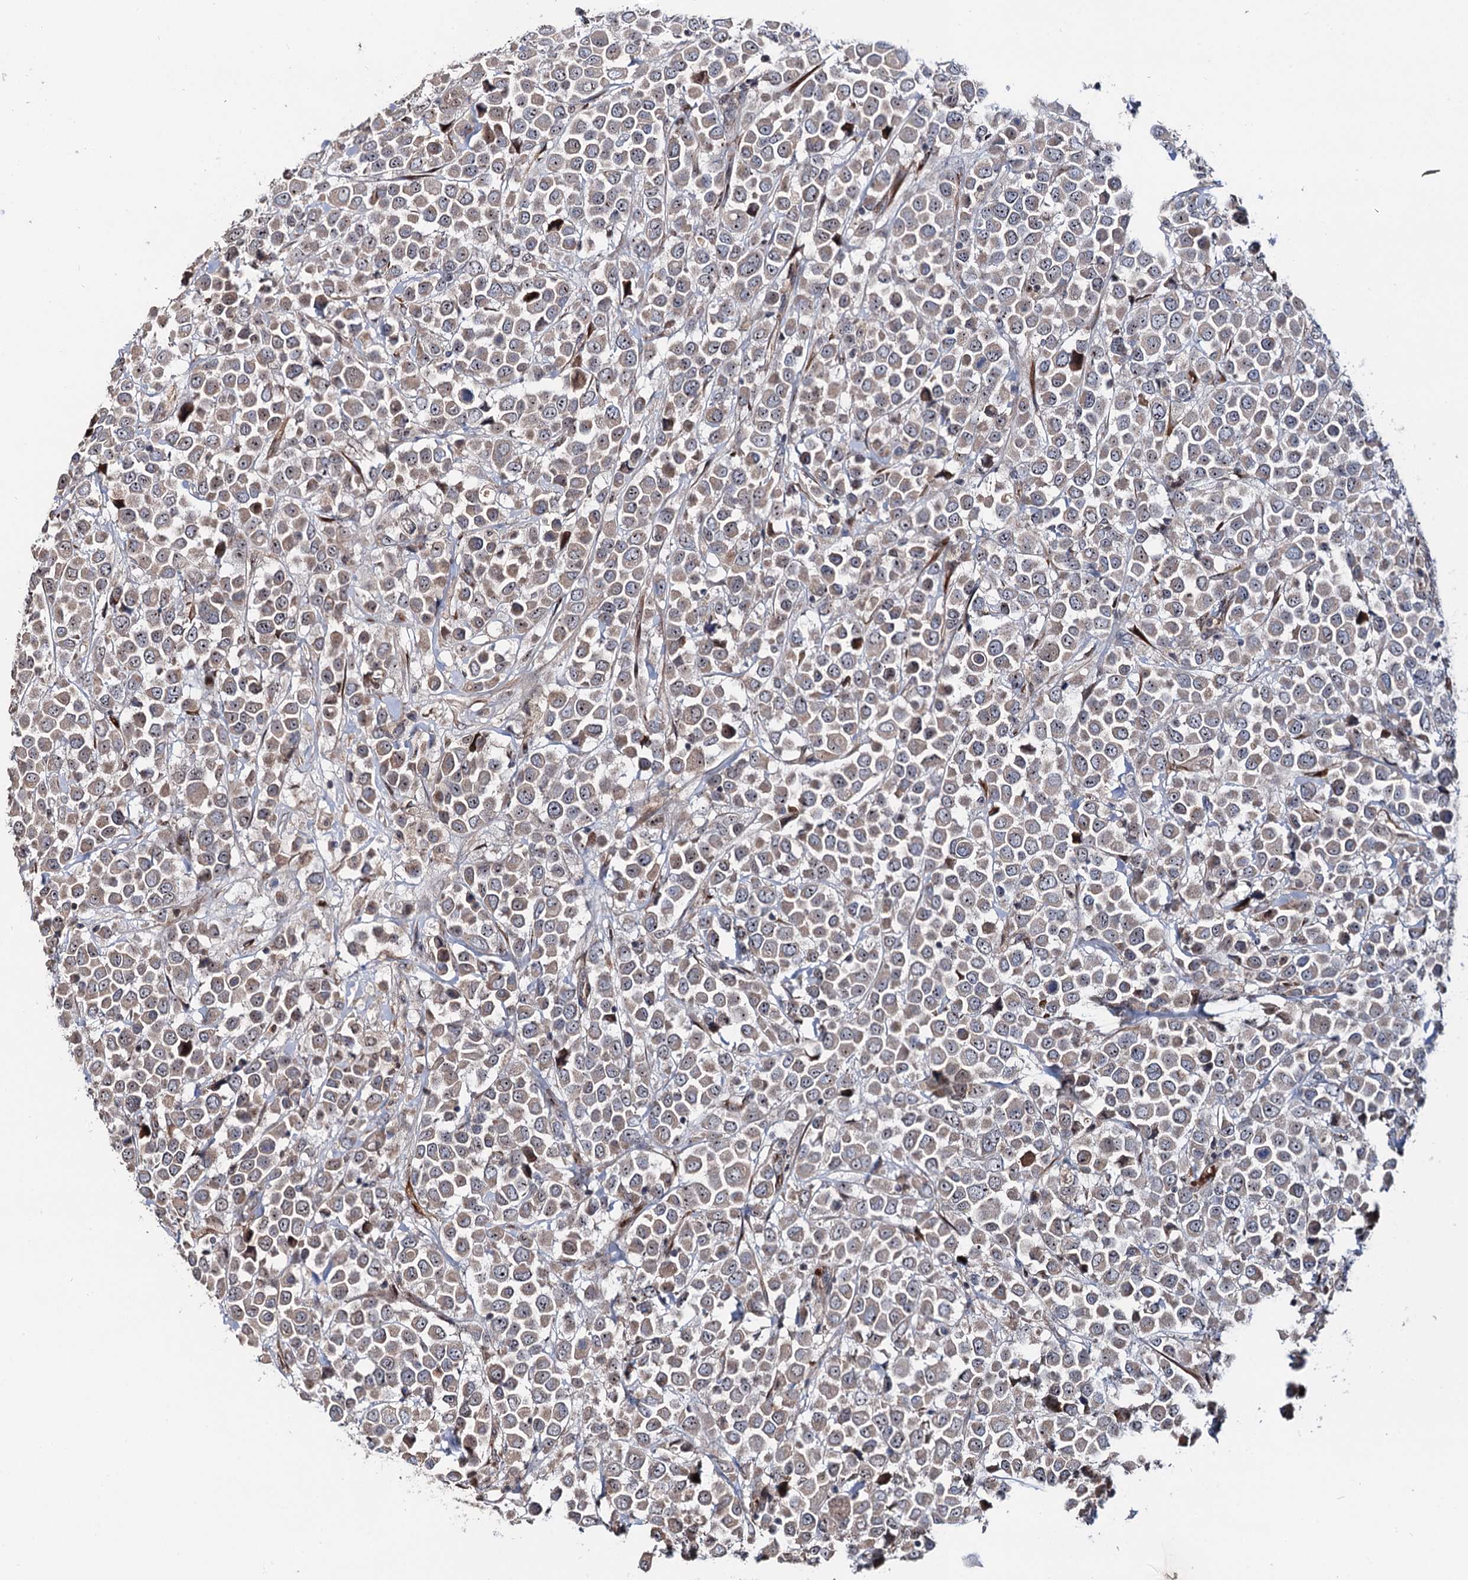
{"staining": {"intensity": "weak", "quantity": ">75%", "location": "cytoplasmic/membranous,nuclear"}, "tissue": "breast cancer", "cell_type": "Tumor cells", "image_type": "cancer", "snomed": [{"axis": "morphology", "description": "Duct carcinoma"}, {"axis": "topography", "description": "Breast"}], "caption": "DAB immunohistochemical staining of human intraductal carcinoma (breast) demonstrates weak cytoplasmic/membranous and nuclear protein expression in about >75% of tumor cells. (brown staining indicates protein expression, while blue staining denotes nuclei).", "gene": "PTDSS2", "patient": {"sex": "female", "age": 61}}